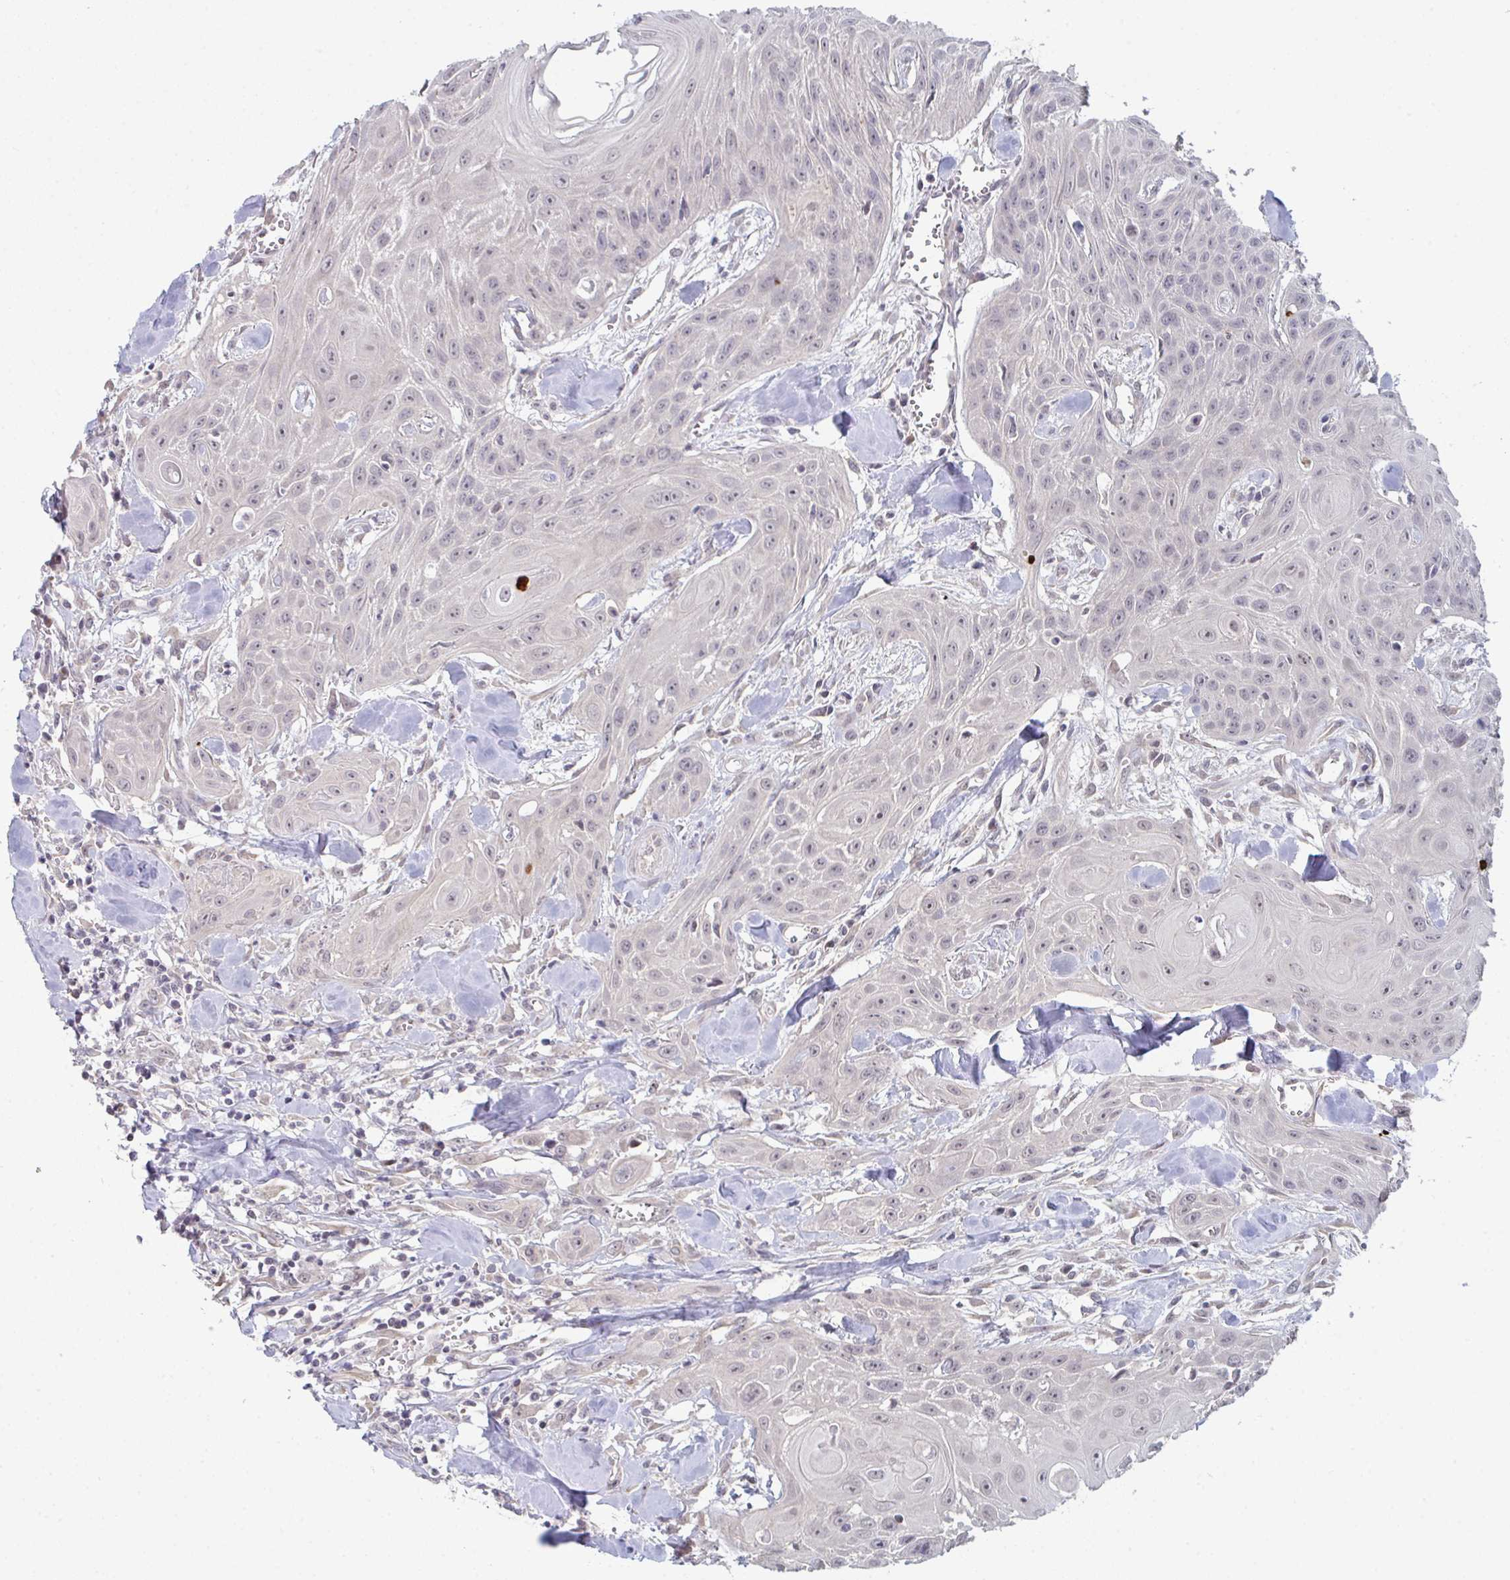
{"staining": {"intensity": "negative", "quantity": "none", "location": "none"}, "tissue": "head and neck cancer", "cell_type": "Tumor cells", "image_type": "cancer", "snomed": [{"axis": "morphology", "description": "Squamous cell carcinoma, NOS"}, {"axis": "topography", "description": "Lymph node"}, {"axis": "topography", "description": "Salivary gland"}, {"axis": "topography", "description": "Head-Neck"}], "caption": "Immunohistochemical staining of human head and neck squamous cell carcinoma exhibits no significant expression in tumor cells.", "gene": "ZNF214", "patient": {"sex": "female", "age": 74}}